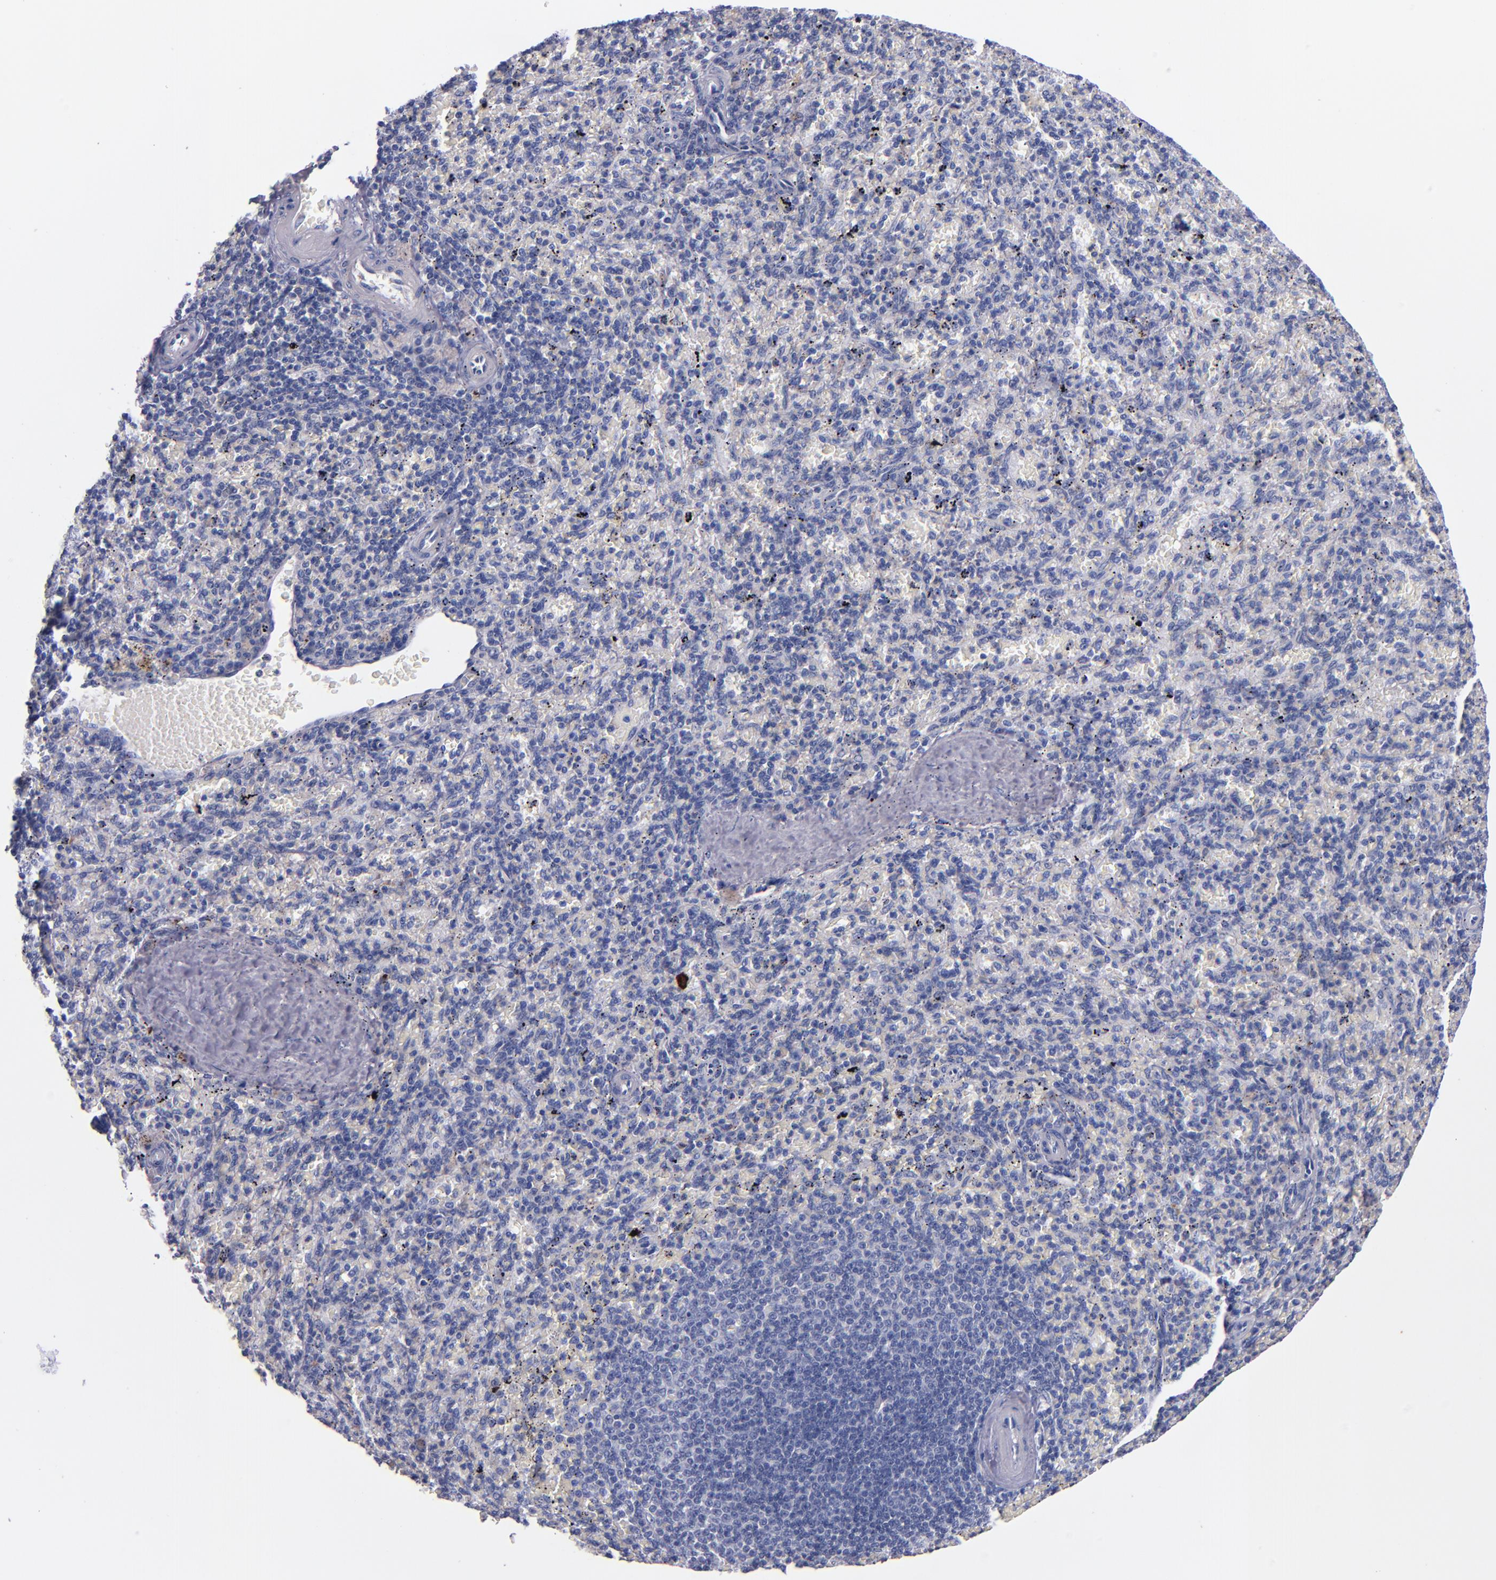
{"staining": {"intensity": "negative", "quantity": "none", "location": "none"}, "tissue": "spleen", "cell_type": "Cells in red pulp", "image_type": "normal", "snomed": [{"axis": "morphology", "description": "Normal tissue, NOS"}, {"axis": "topography", "description": "Spleen"}], "caption": "IHC image of unremarkable spleen: spleen stained with DAB shows no significant protein expression in cells in red pulp.", "gene": "CNTNAP2", "patient": {"sex": "female", "age": 43}}